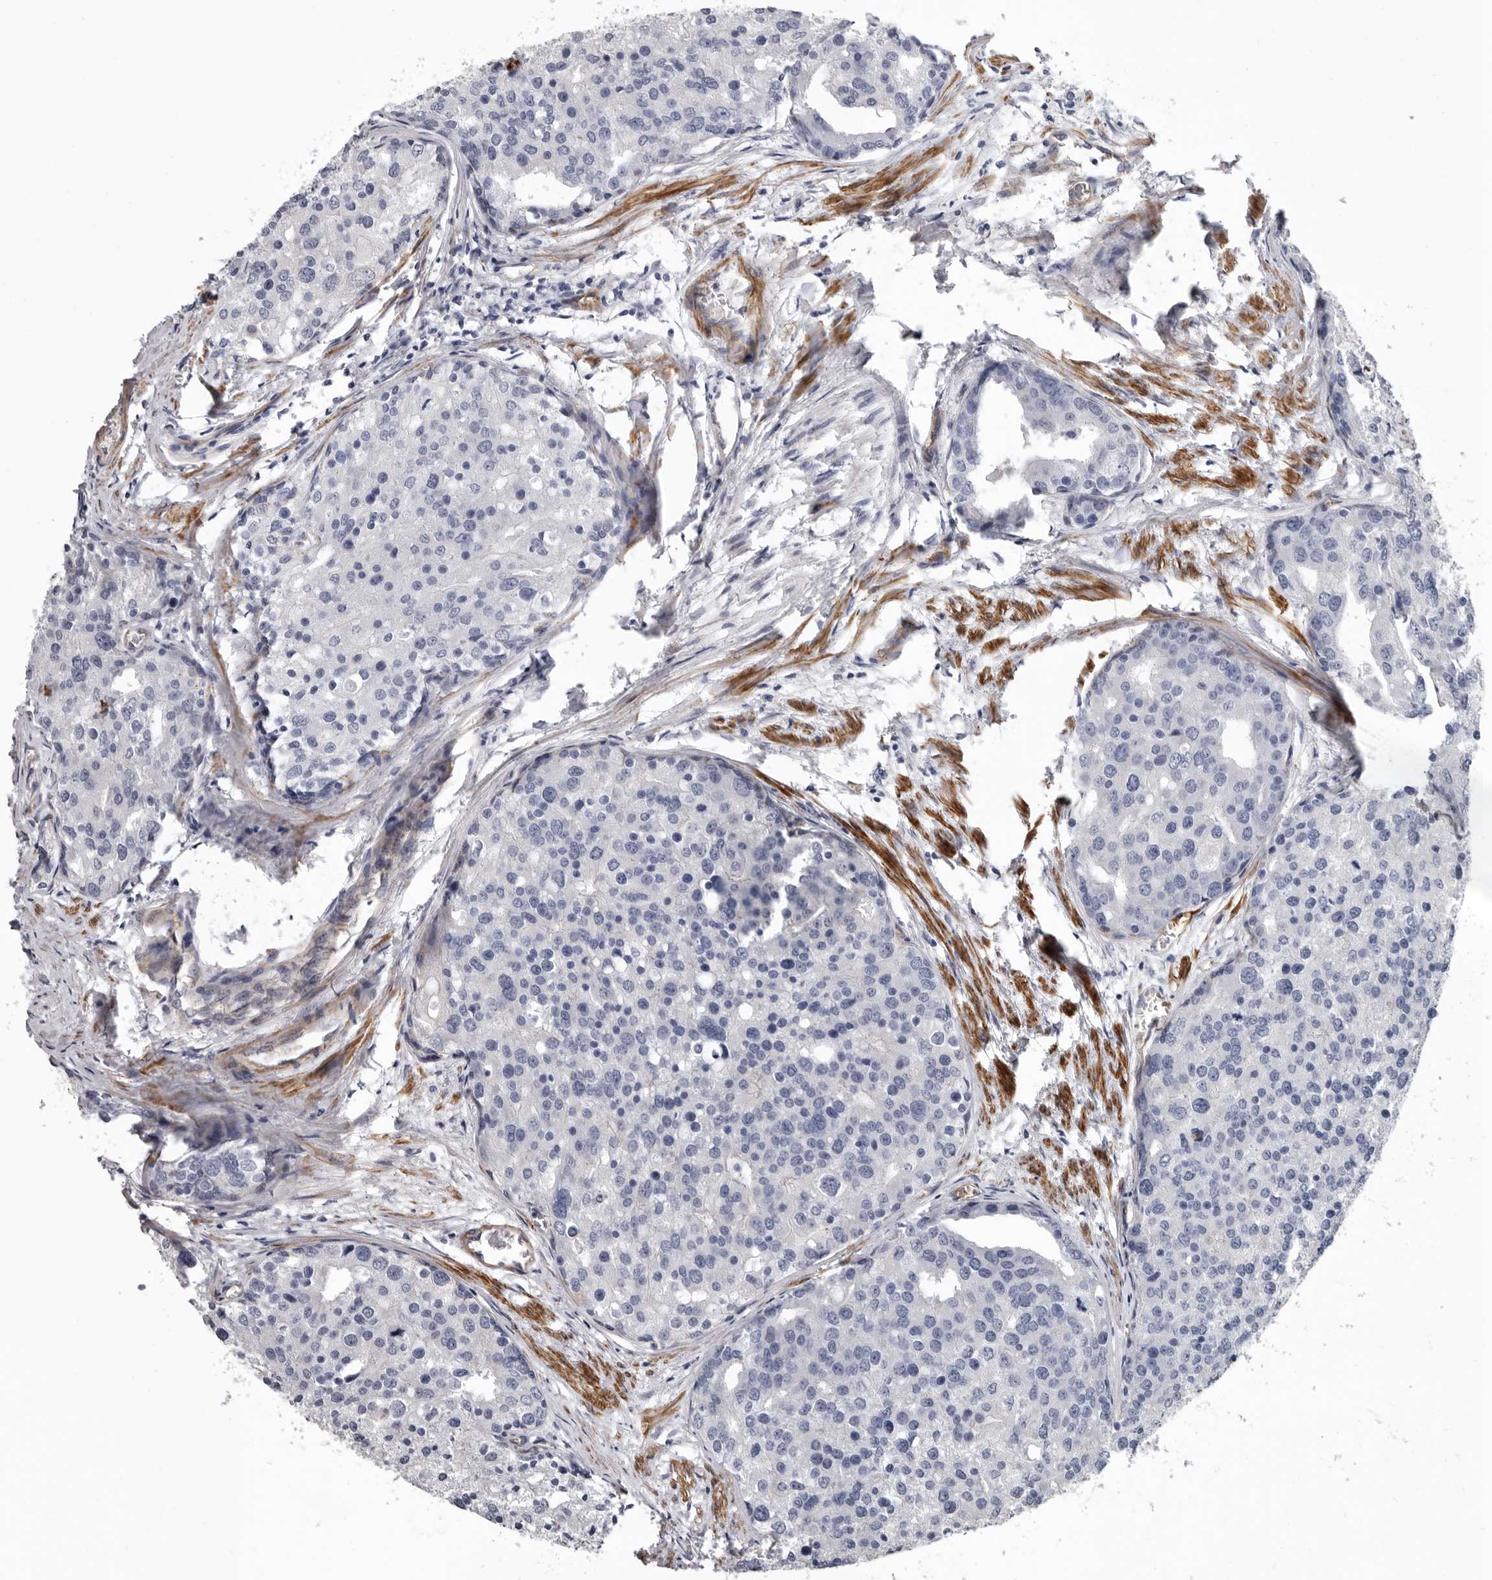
{"staining": {"intensity": "negative", "quantity": "none", "location": "none"}, "tissue": "prostate cancer", "cell_type": "Tumor cells", "image_type": "cancer", "snomed": [{"axis": "morphology", "description": "Adenocarcinoma, High grade"}, {"axis": "topography", "description": "Prostate"}], "caption": "High power microscopy photomicrograph of an immunohistochemistry histopathology image of prostate cancer (high-grade adenocarcinoma), revealing no significant expression in tumor cells.", "gene": "ADGRL4", "patient": {"sex": "male", "age": 50}}